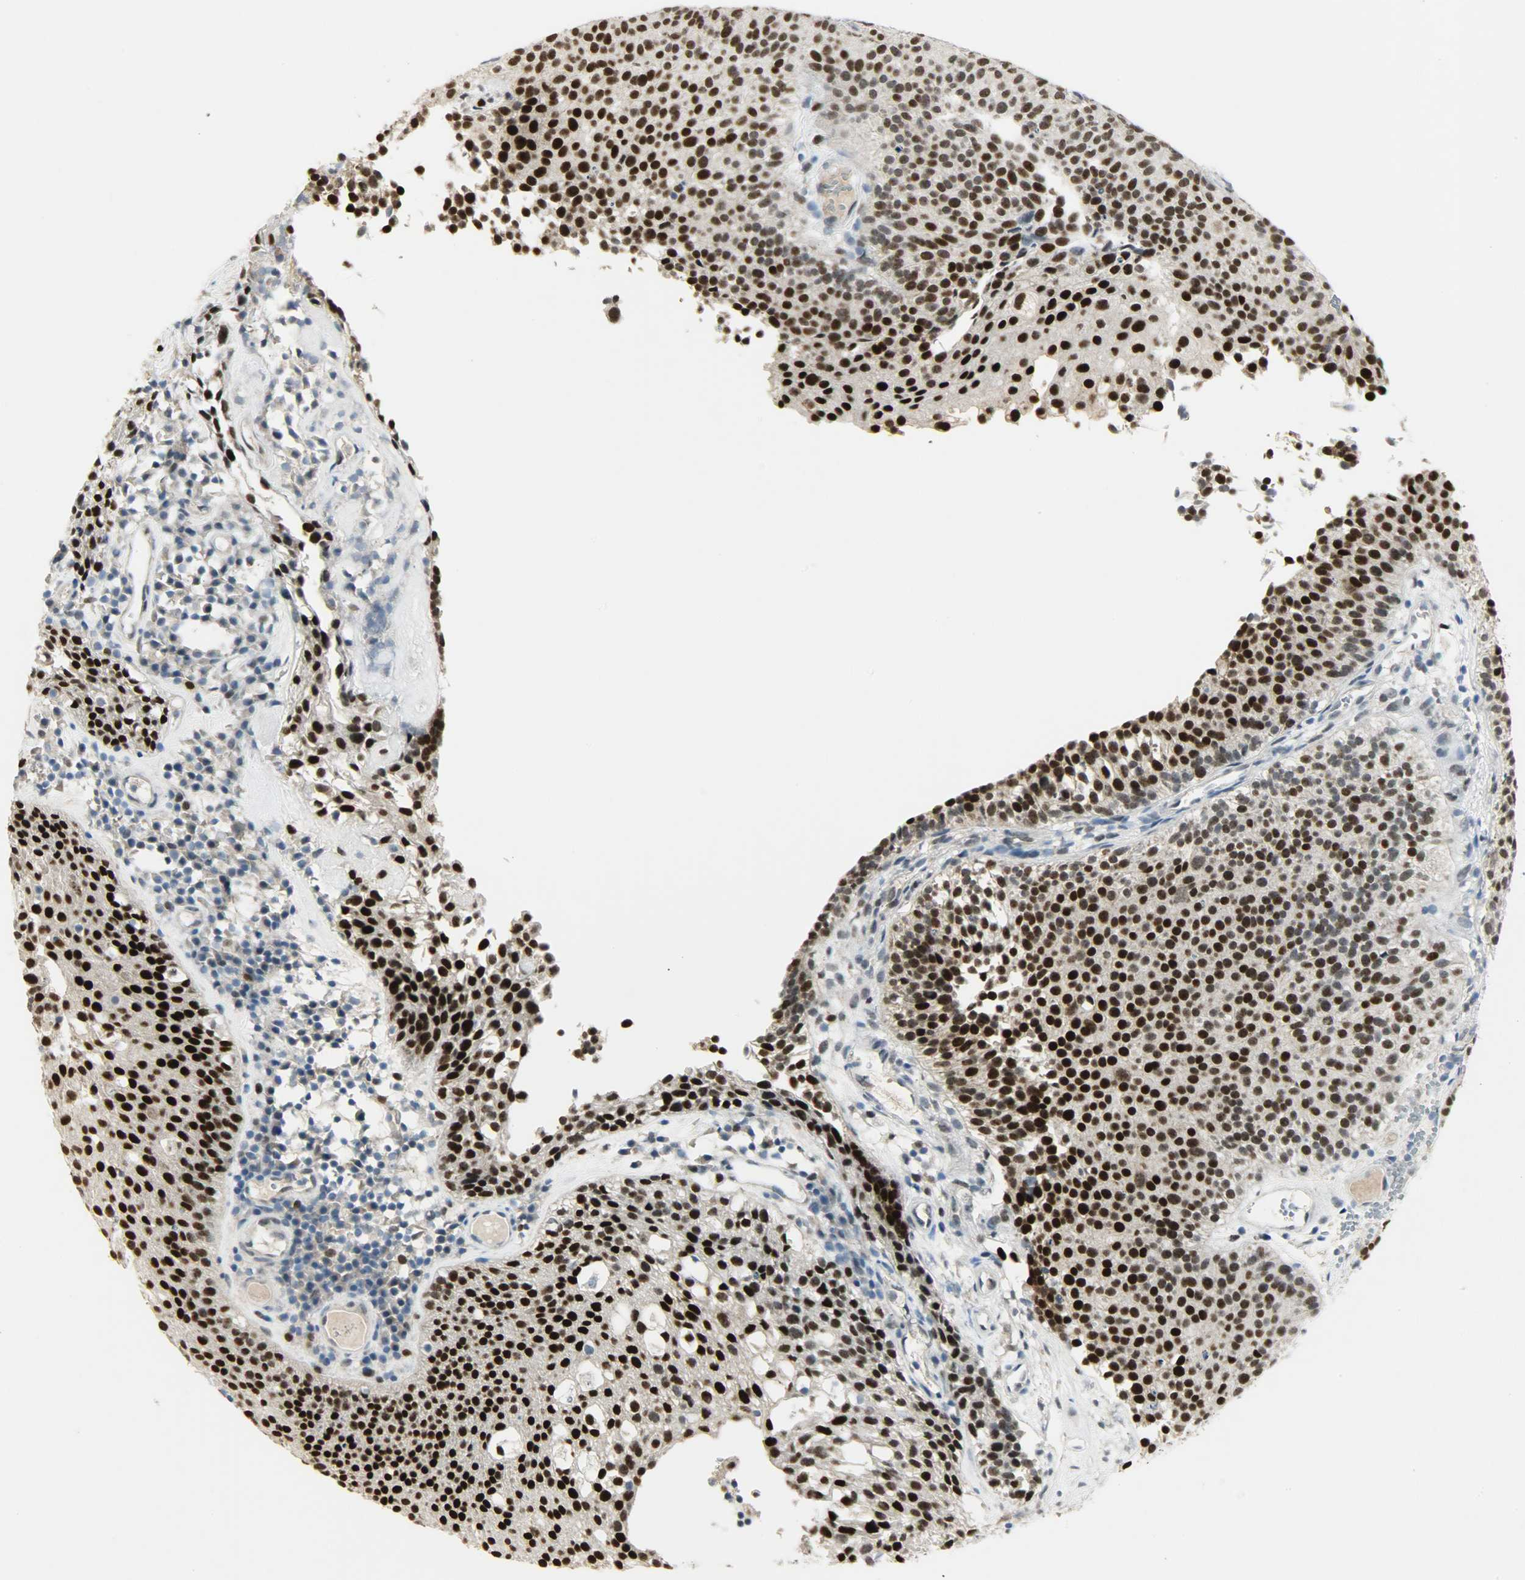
{"staining": {"intensity": "strong", "quantity": ">75%", "location": "nuclear"}, "tissue": "urothelial cancer", "cell_type": "Tumor cells", "image_type": "cancer", "snomed": [{"axis": "morphology", "description": "Urothelial carcinoma, Low grade"}, {"axis": "topography", "description": "Urinary bladder"}], "caption": "Immunohistochemical staining of human urothelial cancer exhibits strong nuclear protein staining in approximately >75% of tumor cells. (DAB (3,3'-diaminobenzidine) IHC, brown staining for protein, blue staining for nuclei).", "gene": "PPARG", "patient": {"sex": "male", "age": 85}}